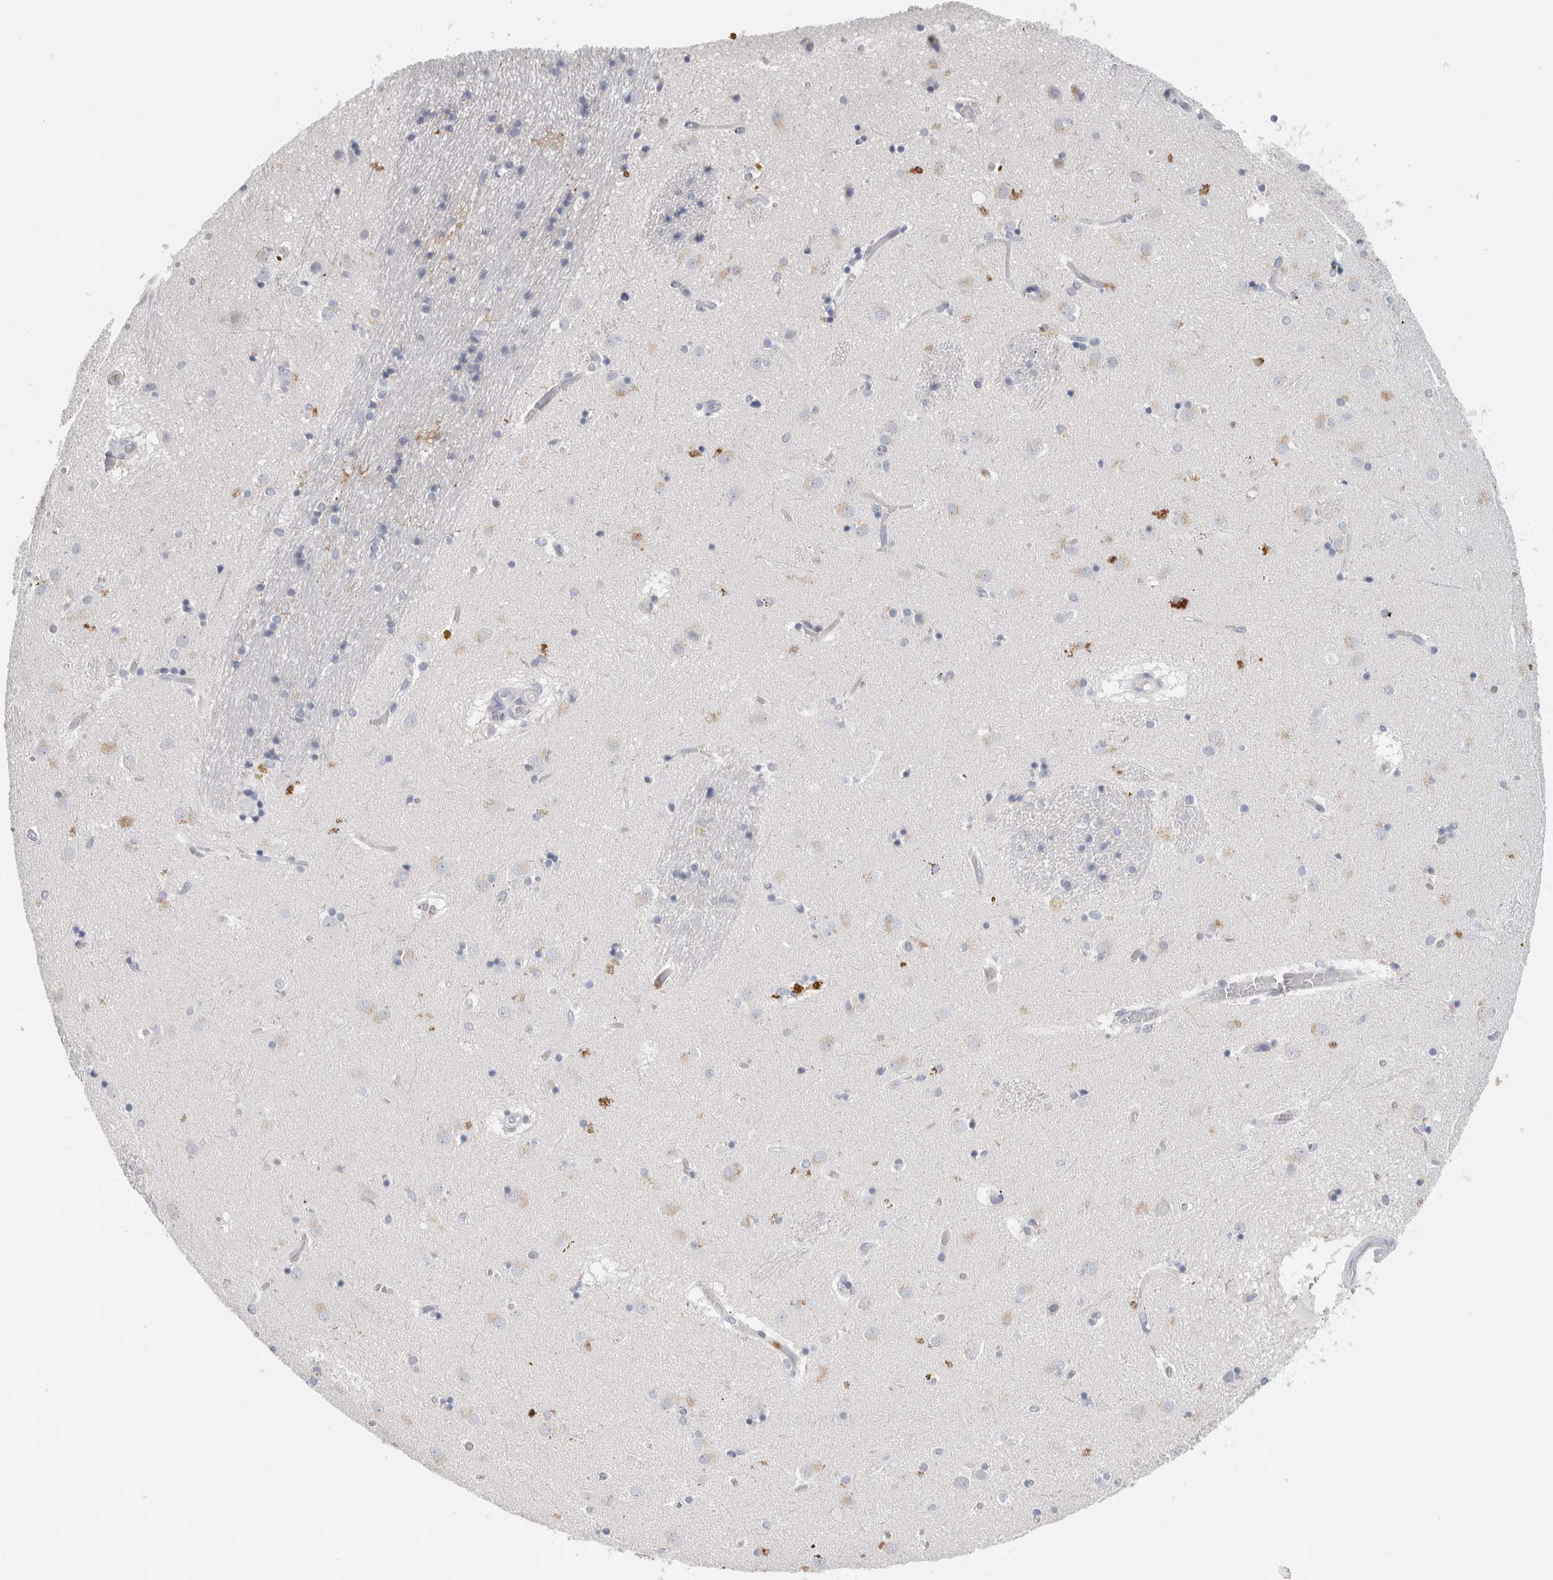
{"staining": {"intensity": "negative", "quantity": "none", "location": "none"}, "tissue": "caudate", "cell_type": "Glial cells", "image_type": "normal", "snomed": [{"axis": "morphology", "description": "Normal tissue, NOS"}, {"axis": "topography", "description": "Lateral ventricle wall"}], "caption": "This image is of unremarkable caudate stained with immunohistochemistry to label a protein in brown with the nuclei are counter-stained blue. There is no staining in glial cells.", "gene": "NCF2", "patient": {"sex": "male", "age": 70}}